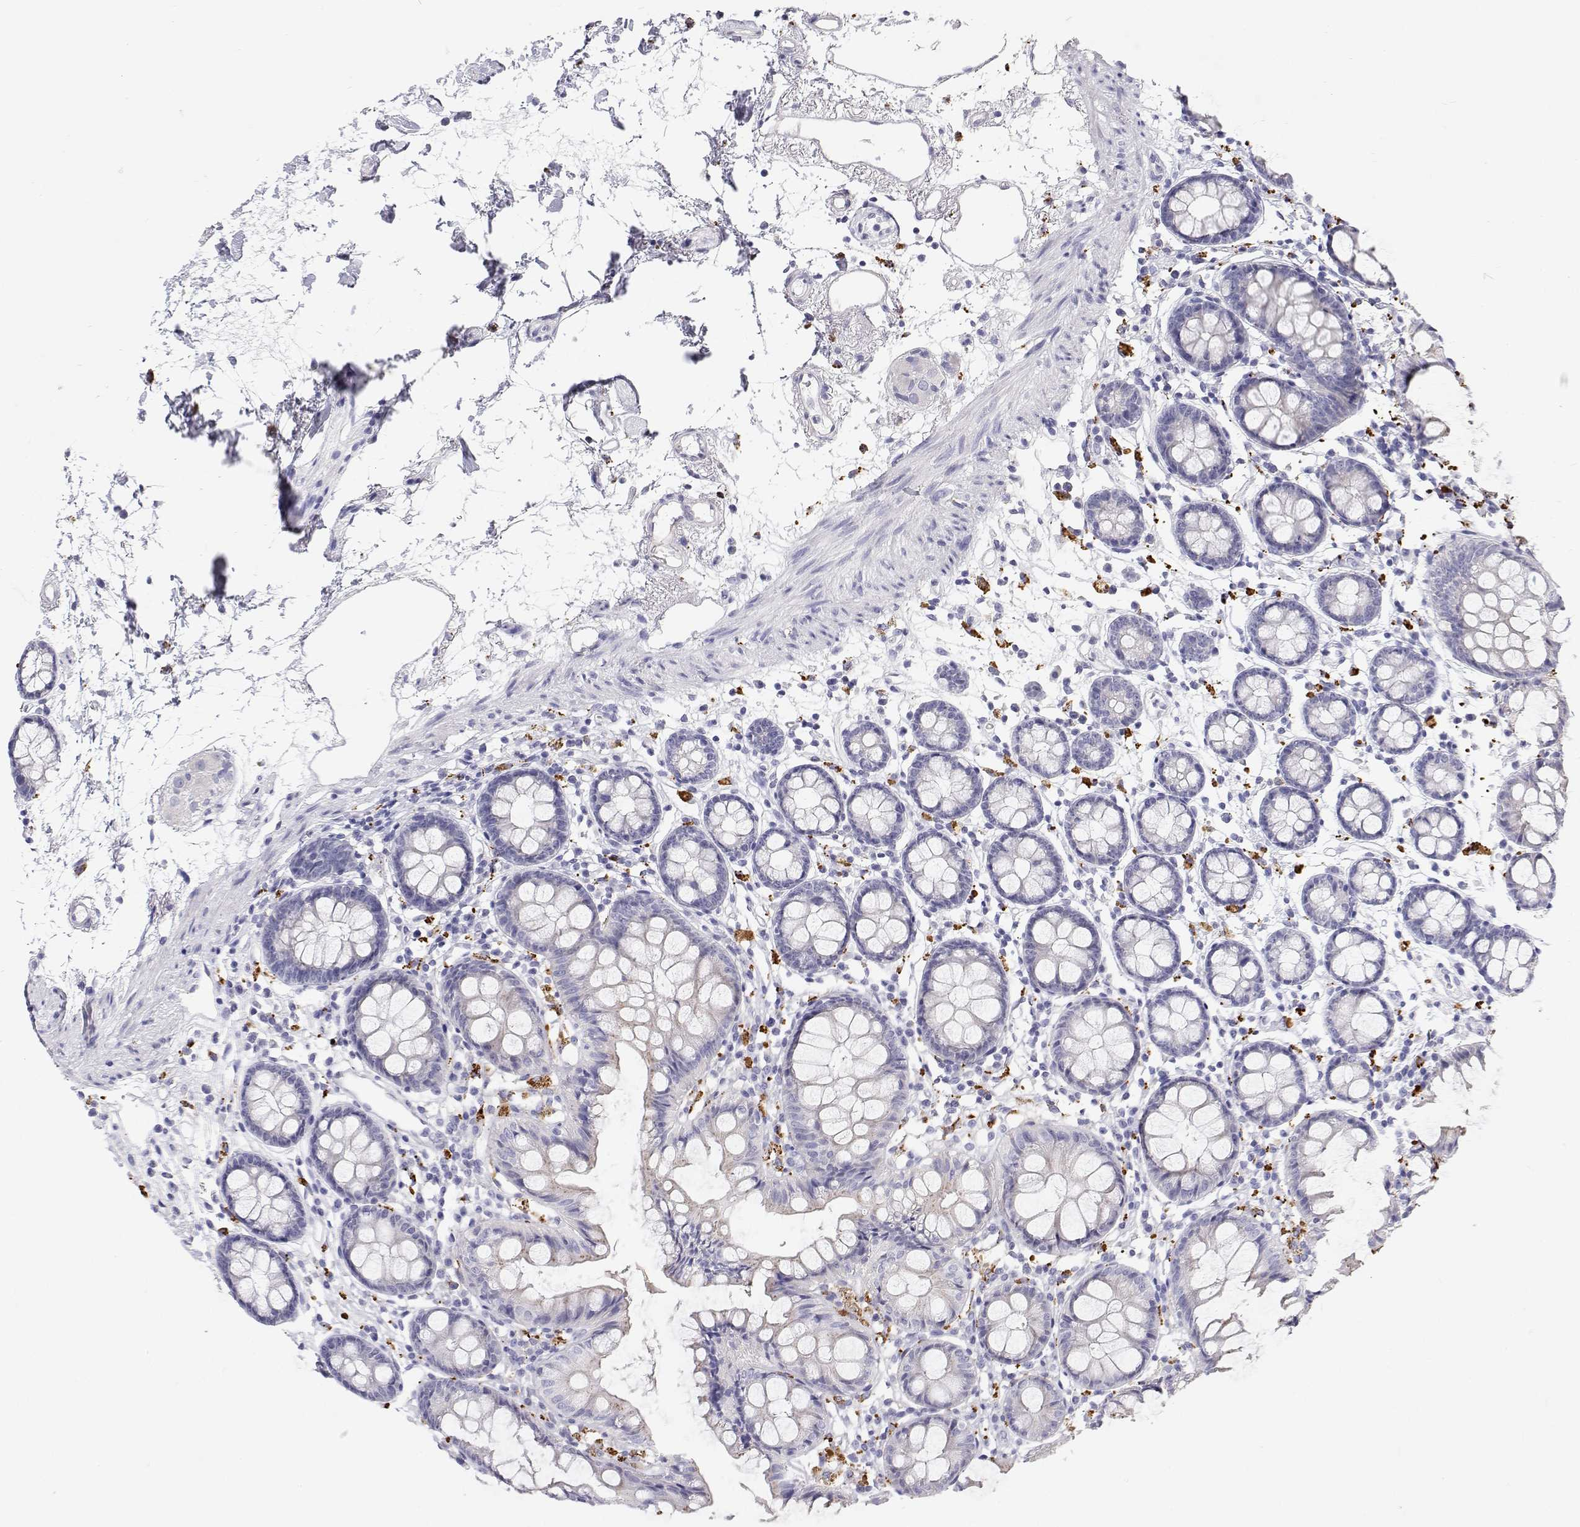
{"staining": {"intensity": "negative", "quantity": "none", "location": "none"}, "tissue": "colon", "cell_type": "Endothelial cells", "image_type": "normal", "snomed": [{"axis": "morphology", "description": "Normal tissue, NOS"}, {"axis": "topography", "description": "Colon"}], "caption": "Protein analysis of benign colon shows no significant expression in endothelial cells.", "gene": "NCR2", "patient": {"sex": "female", "age": 84}}